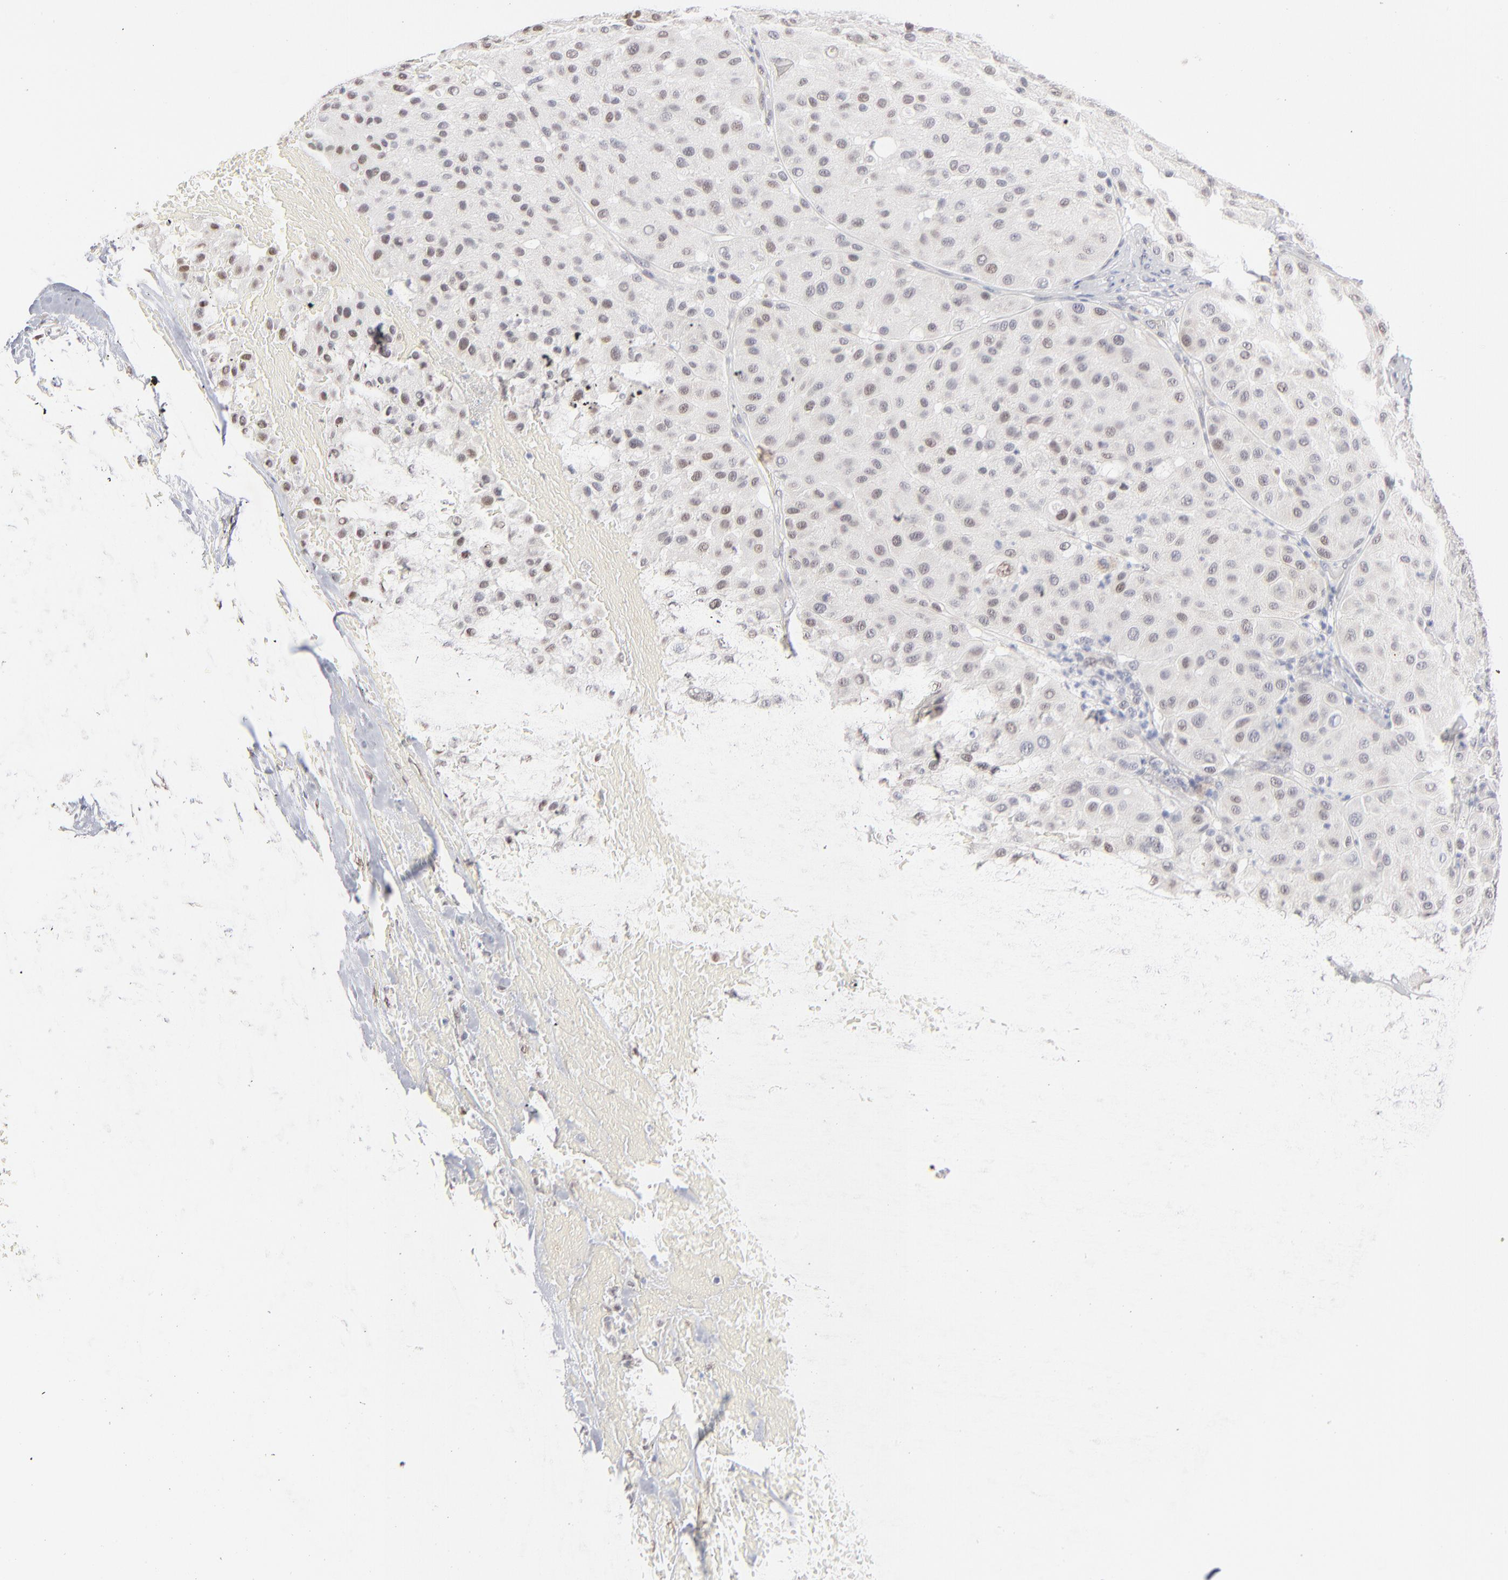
{"staining": {"intensity": "weak", "quantity": "25%-75%", "location": "nuclear"}, "tissue": "melanoma", "cell_type": "Tumor cells", "image_type": "cancer", "snomed": [{"axis": "morphology", "description": "Normal tissue, NOS"}, {"axis": "morphology", "description": "Malignant melanoma, Metastatic site"}, {"axis": "topography", "description": "Skin"}], "caption": "Brown immunohistochemical staining in human melanoma reveals weak nuclear expression in approximately 25%-75% of tumor cells.", "gene": "RBM3", "patient": {"sex": "male", "age": 41}}